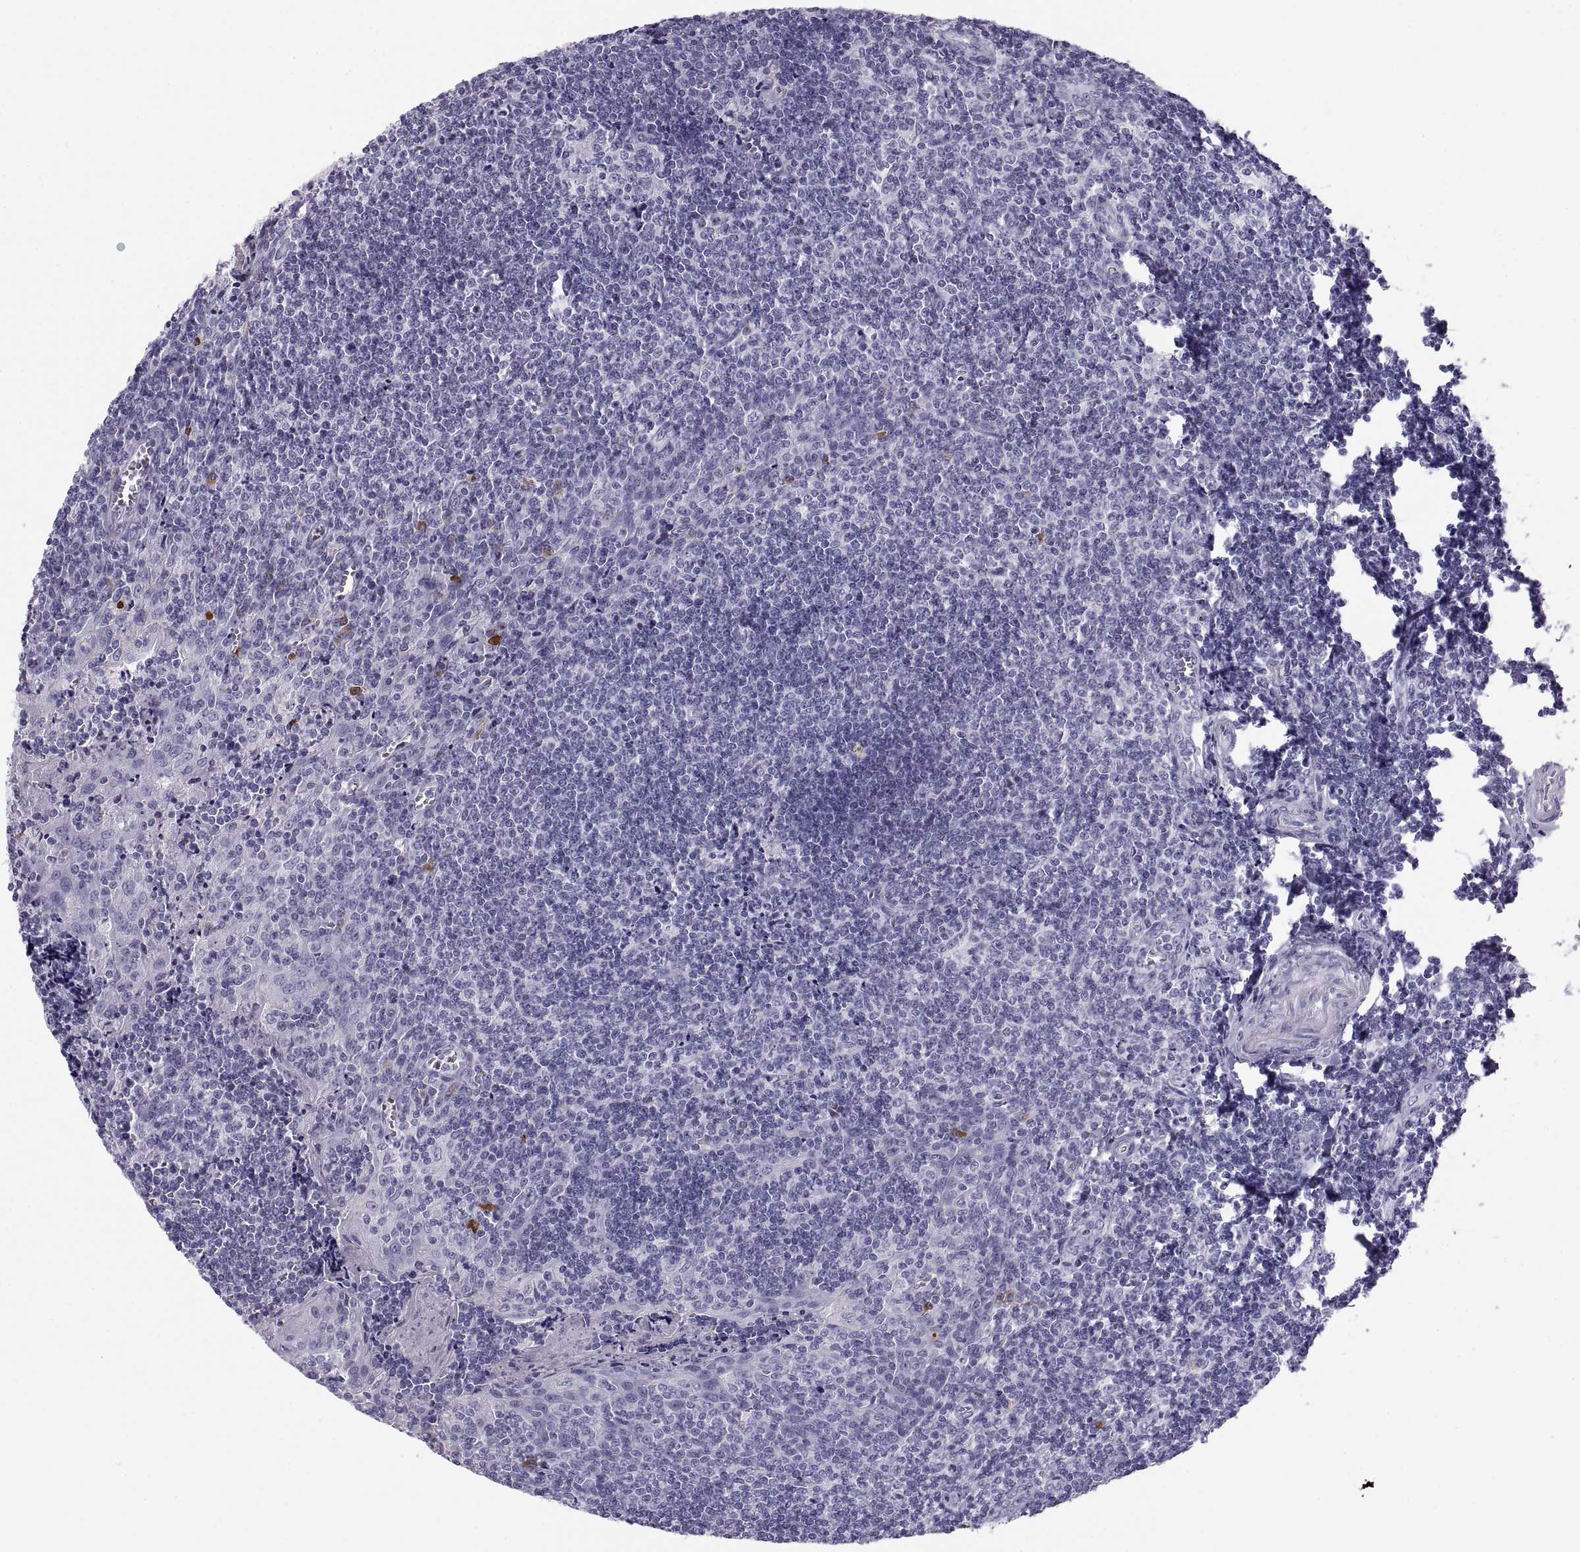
{"staining": {"intensity": "negative", "quantity": "none", "location": "none"}, "tissue": "tonsil", "cell_type": "Germinal center cells", "image_type": "normal", "snomed": [{"axis": "morphology", "description": "Normal tissue, NOS"}, {"axis": "morphology", "description": "Inflammation, NOS"}, {"axis": "topography", "description": "Tonsil"}], "caption": "Immunohistochemistry of benign tonsil exhibits no staining in germinal center cells.", "gene": "PAX2", "patient": {"sex": "female", "age": 31}}